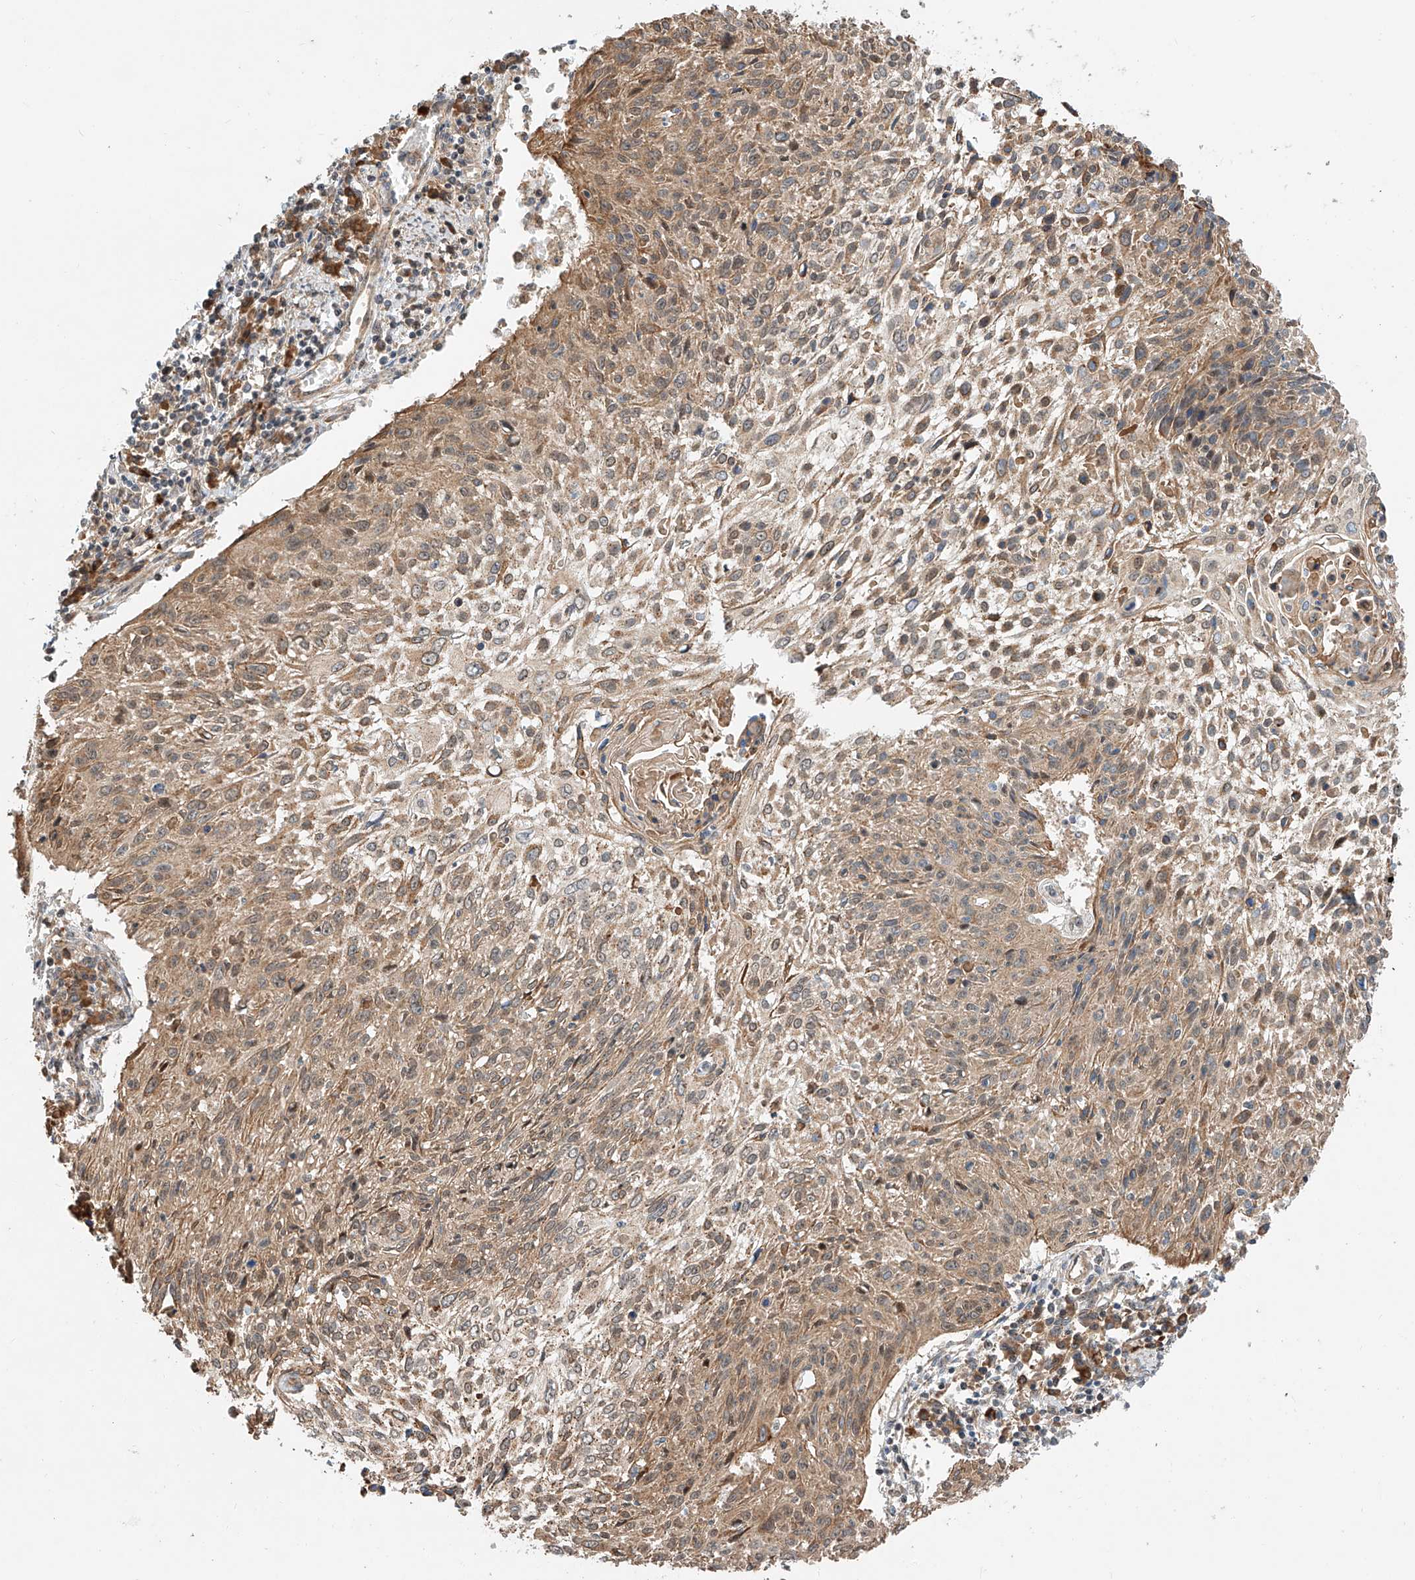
{"staining": {"intensity": "moderate", "quantity": ">75%", "location": "cytoplasmic/membranous"}, "tissue": "cervical cancer", "cell_type": "Tumor cells", "image_type": "cancer", "snomed": [{"axis": "morphology", "description": "Squamous cell carcinoma, NOS"}, {"axis": "topography", "description": "Cervix"}], "caption": "Cervical squamous cell carcinoma stained with a protein marker shows moderate staining in tumor cells.", "gene": "CPAMD8", "patient": {"sex": "female", "age": 51}}